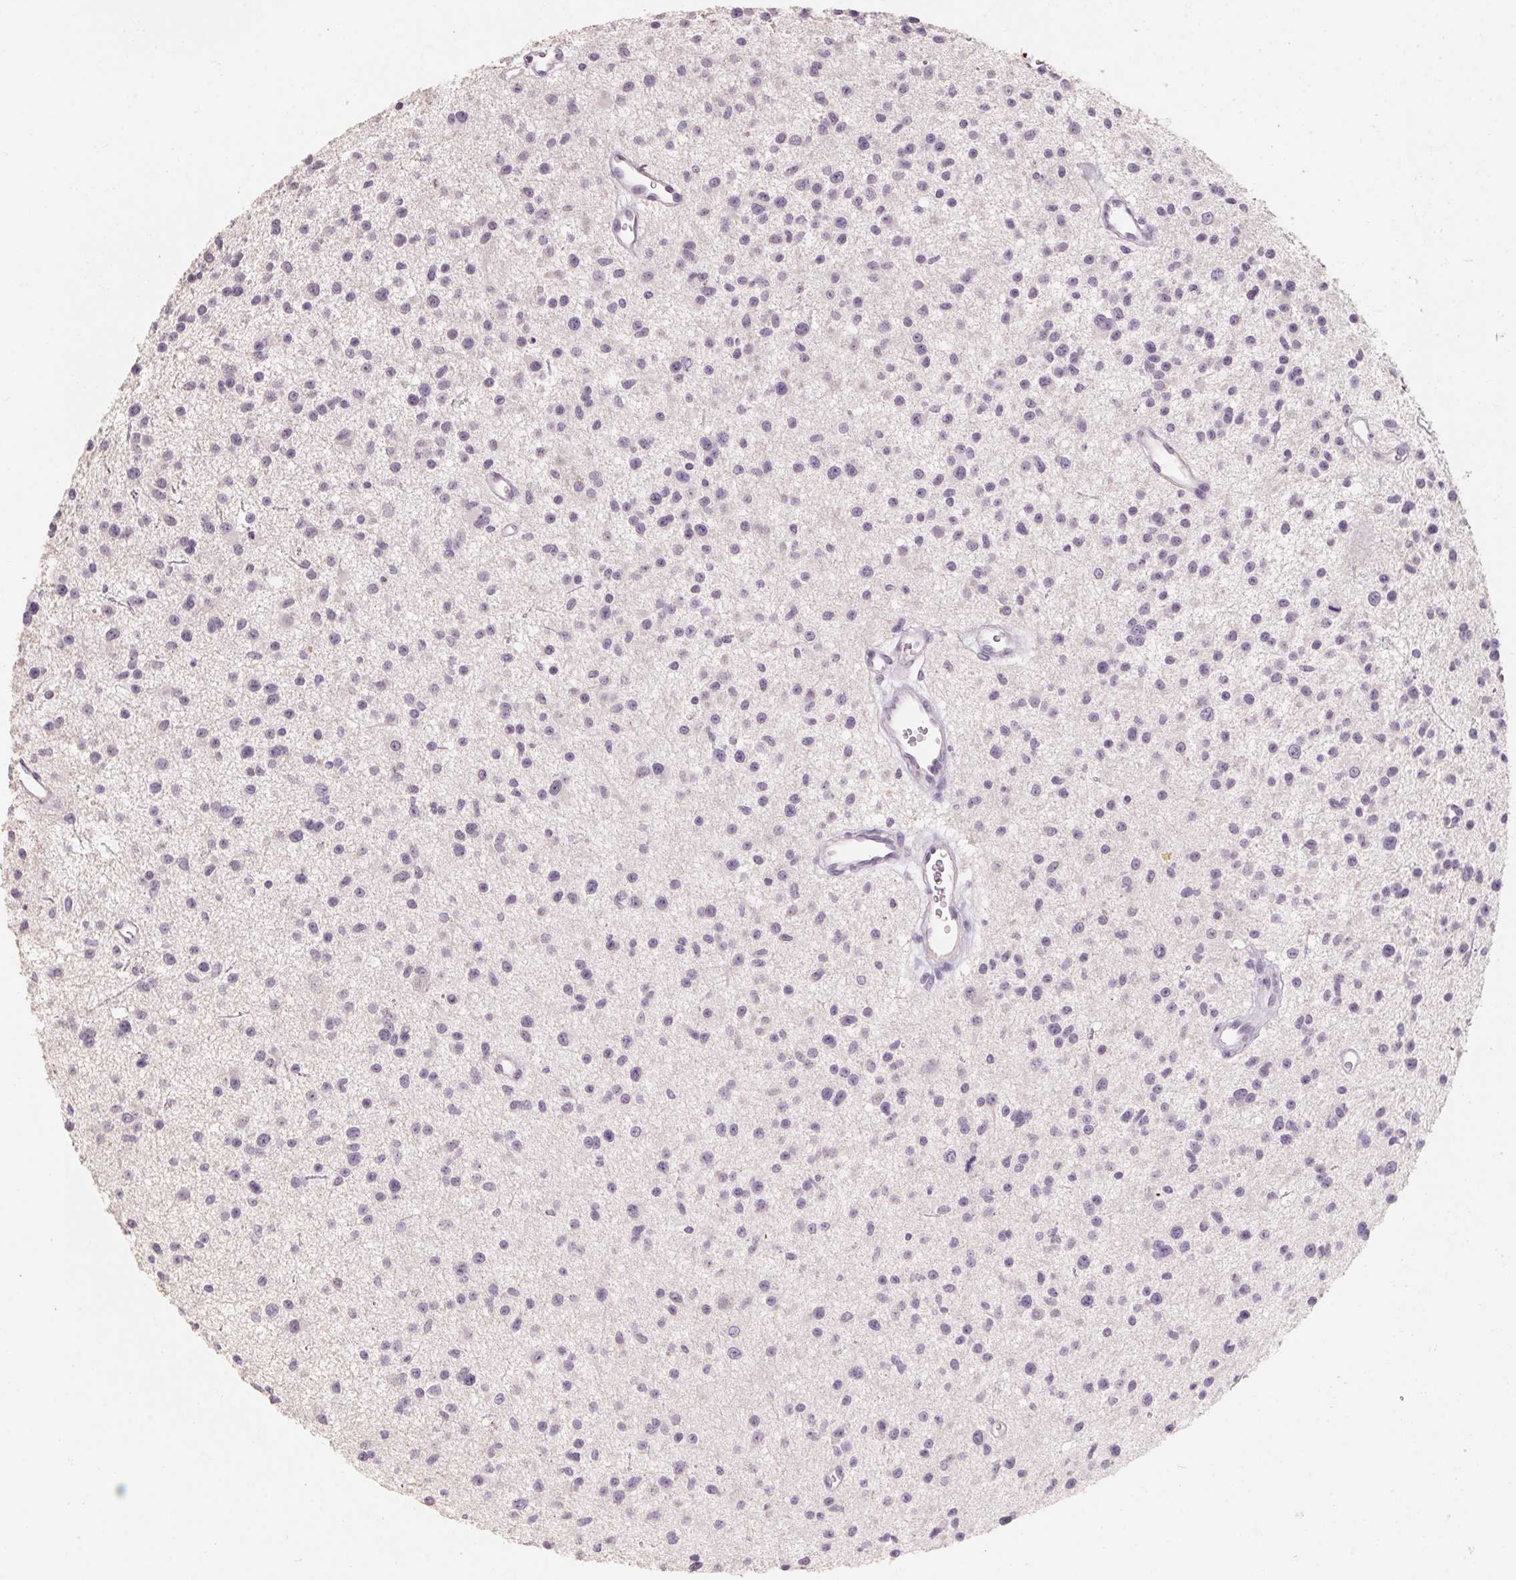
{"staining": {"intensity": "negative", "quantity": "none", "location": "none"}, "tissue": "glioma", "cell_type": "Tumor cells", "image_type": "cancer", "snomed": [{"axis": "morphology", "description": "Glioma, malignant, Low grade"}, {"axis": "topography", "description": "Brain"}], "caption": "Malignant low-grade glioma stained for a protein using immunohistochemistry (IHC) shows no positivity tumor cells.", "gene": "CAPZA3", "patient": {"sex": "male", "age": 43}}